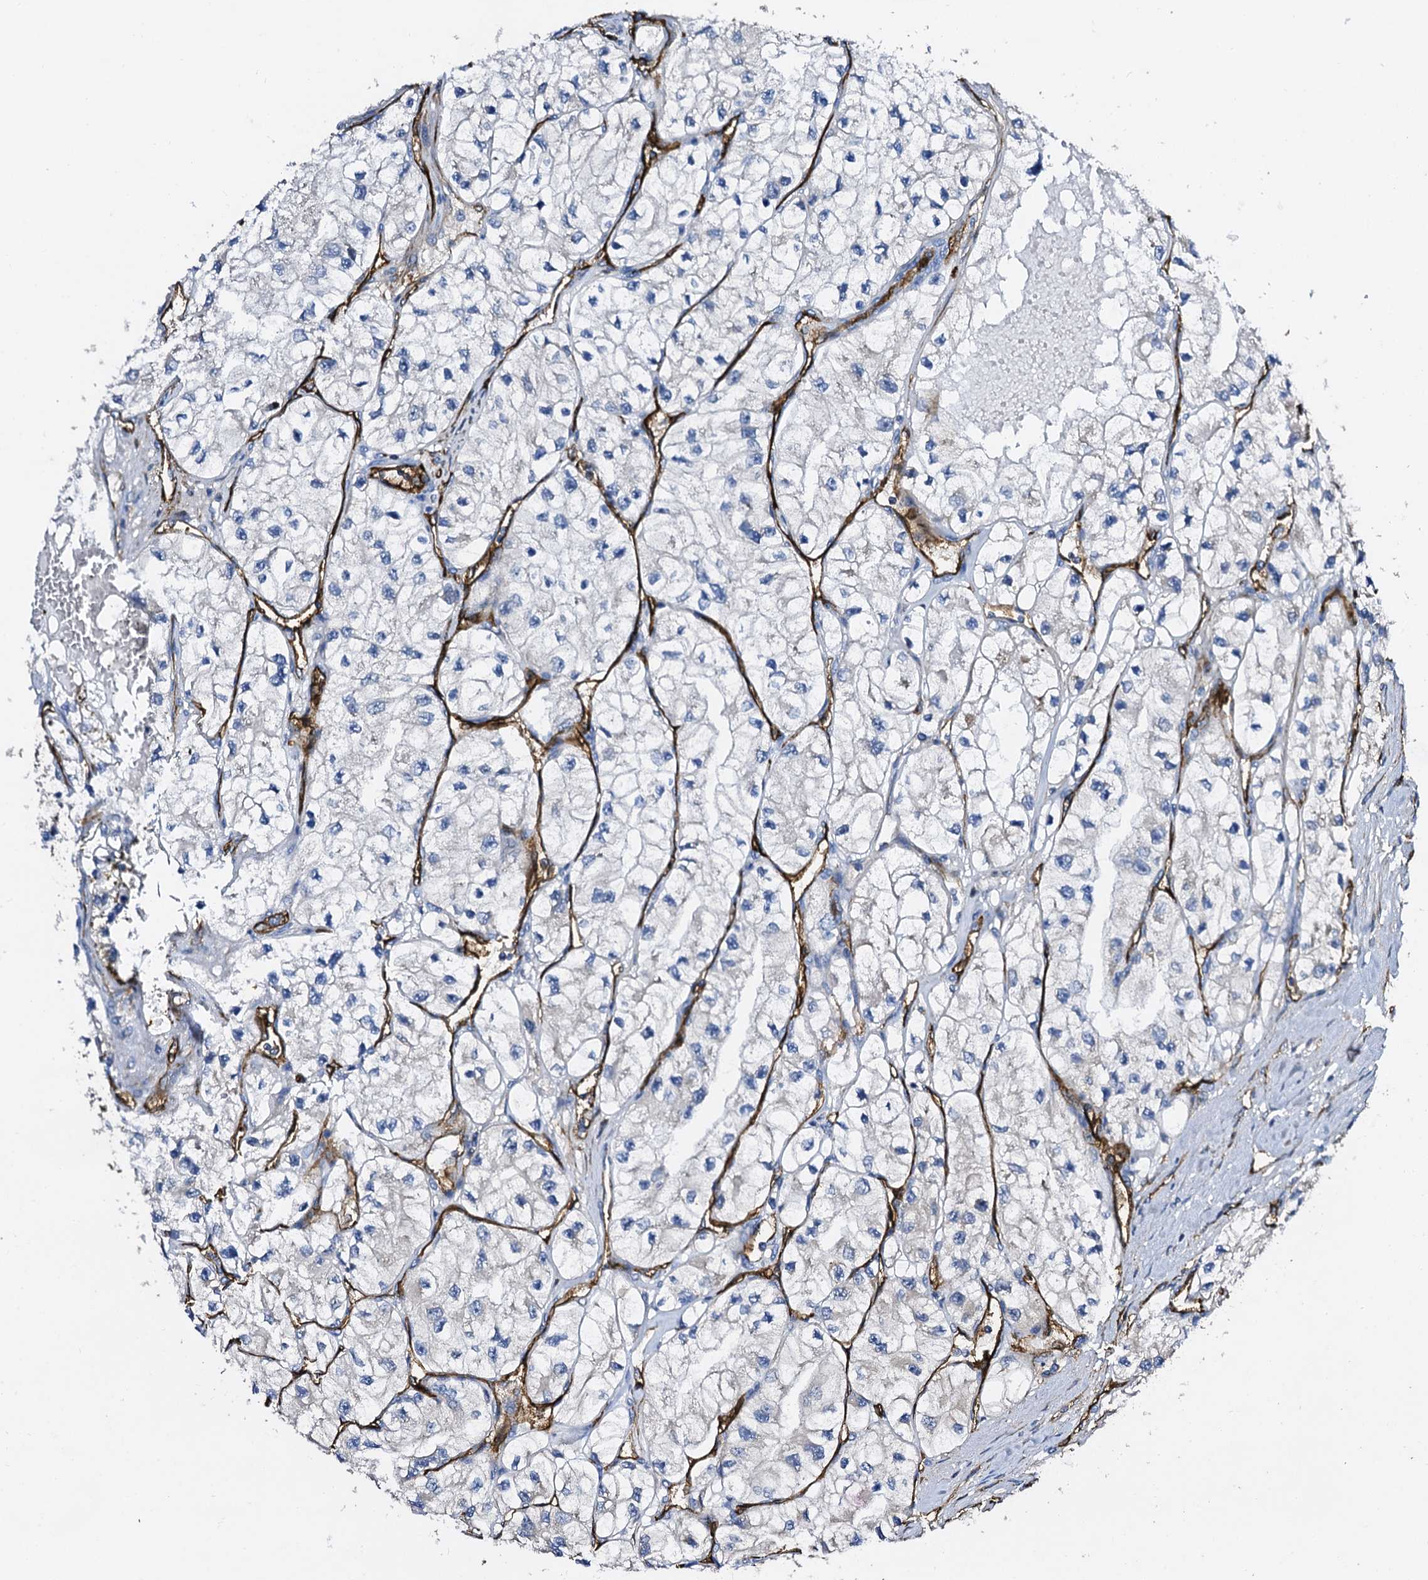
{"staining": {"intensity": "negative", "quantity": "none", "location": "none"}, "tissue": "renal cancer", "cell_type": "Tumor cells", "image_type": "cancer", "snomed": [{"axis": "morphology", "description": "Adenocarcinoma, NOS"}, {"axis": "topography", "description": "Kidney"}], "caption": "An image of human renal adenocarcinoma is negative for staining in tumor cells.", "gene": "DBX1", "patient": {"sex": "female", "age": 57}}